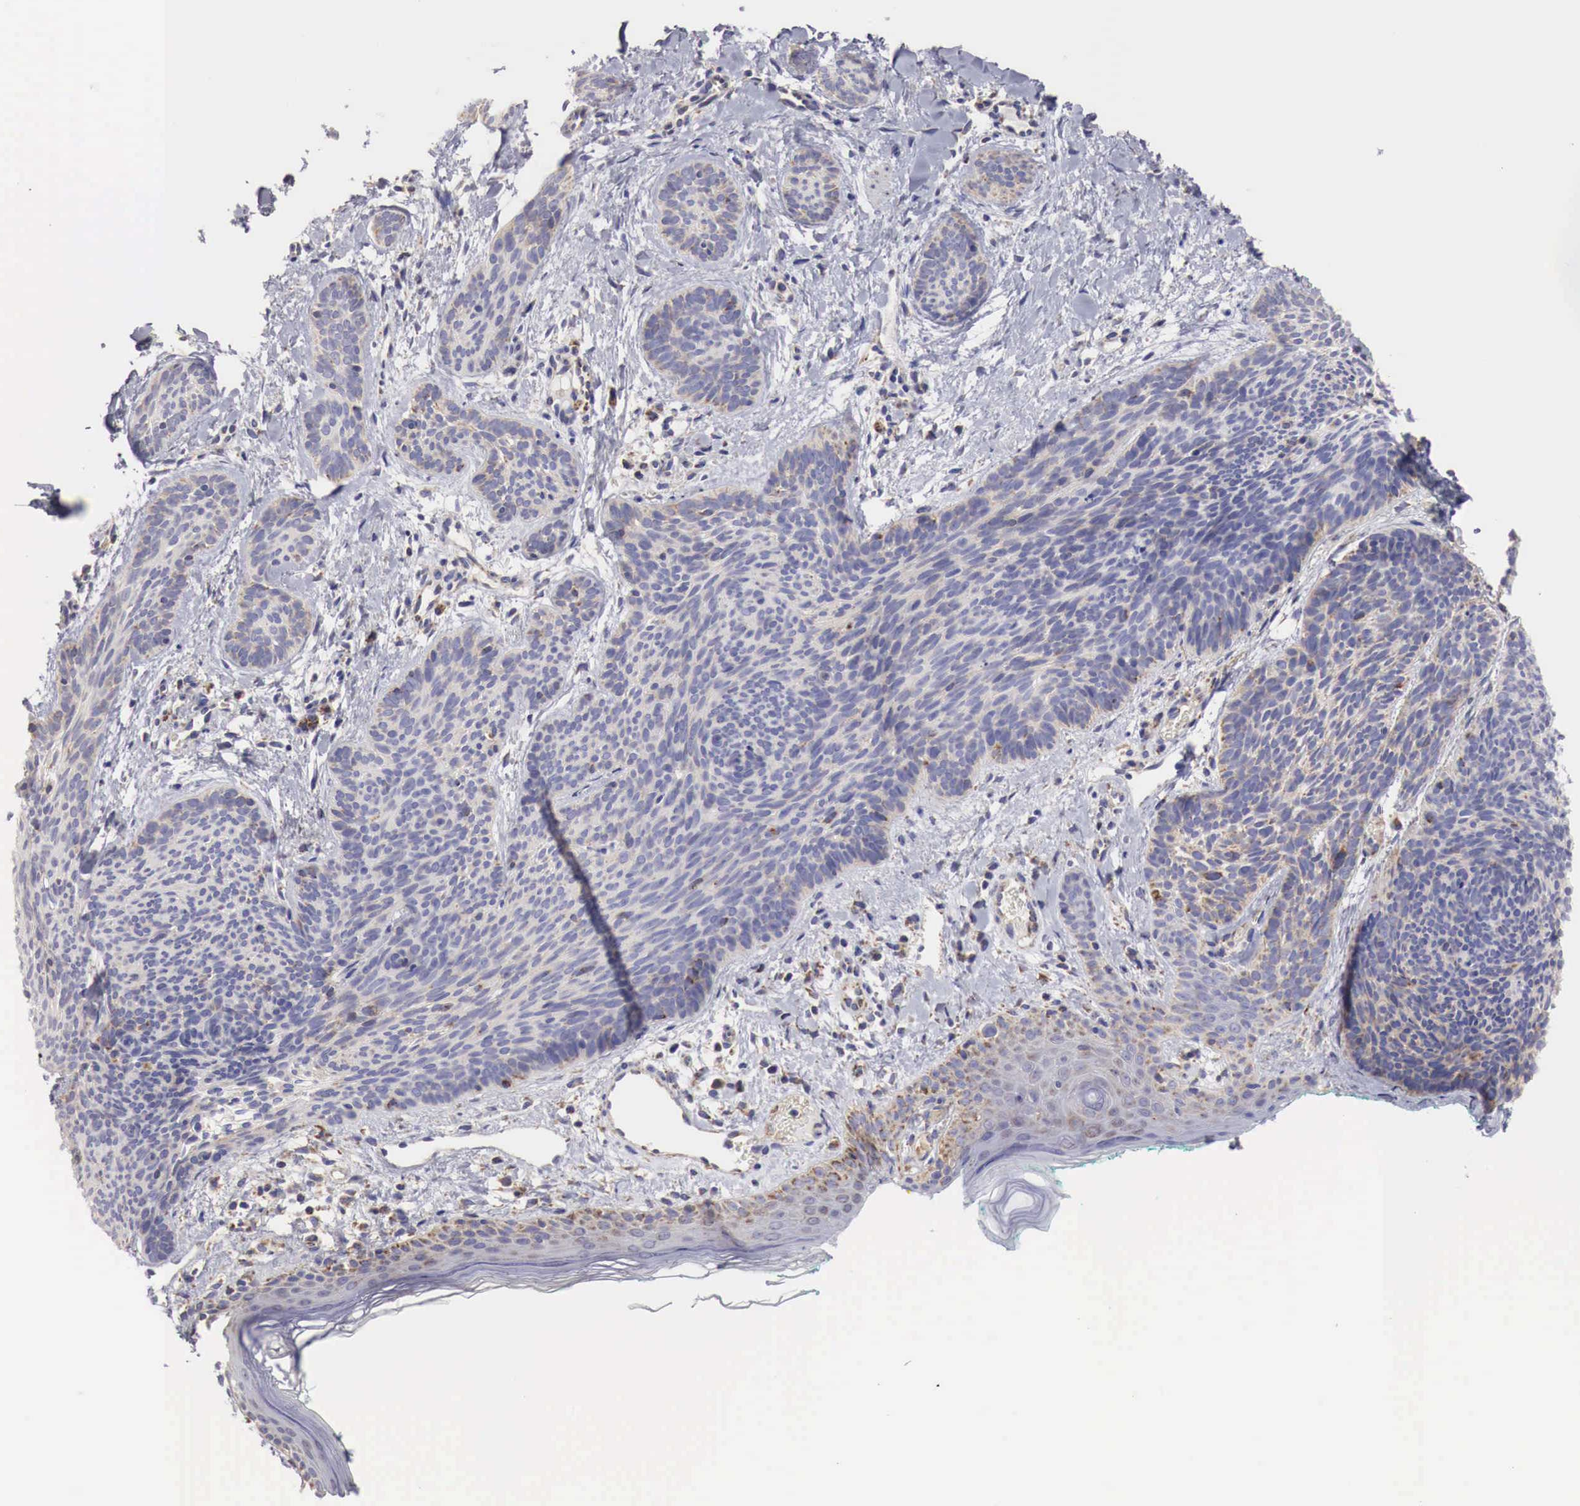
{"staining": {"intensity": "weak", "quantity": "<25%", "location": "cytoplasmic/membranous"}, "tissue": "skin cancer", "cell_type": "Tumor cells", "image_type": "cancer", "snomed": [{"axis": "morphology", "description": "Basal cell carcinoma"}, {"axis": "topography", "description": "Skin"}], "caption": "The immunohistochemistry histopathology image has no significant expression in tumor cells of basal cell carcinoma (skin) tissue.", "gene": "XPNPEP3", "patient": {"sex": "female", "age": 81}}